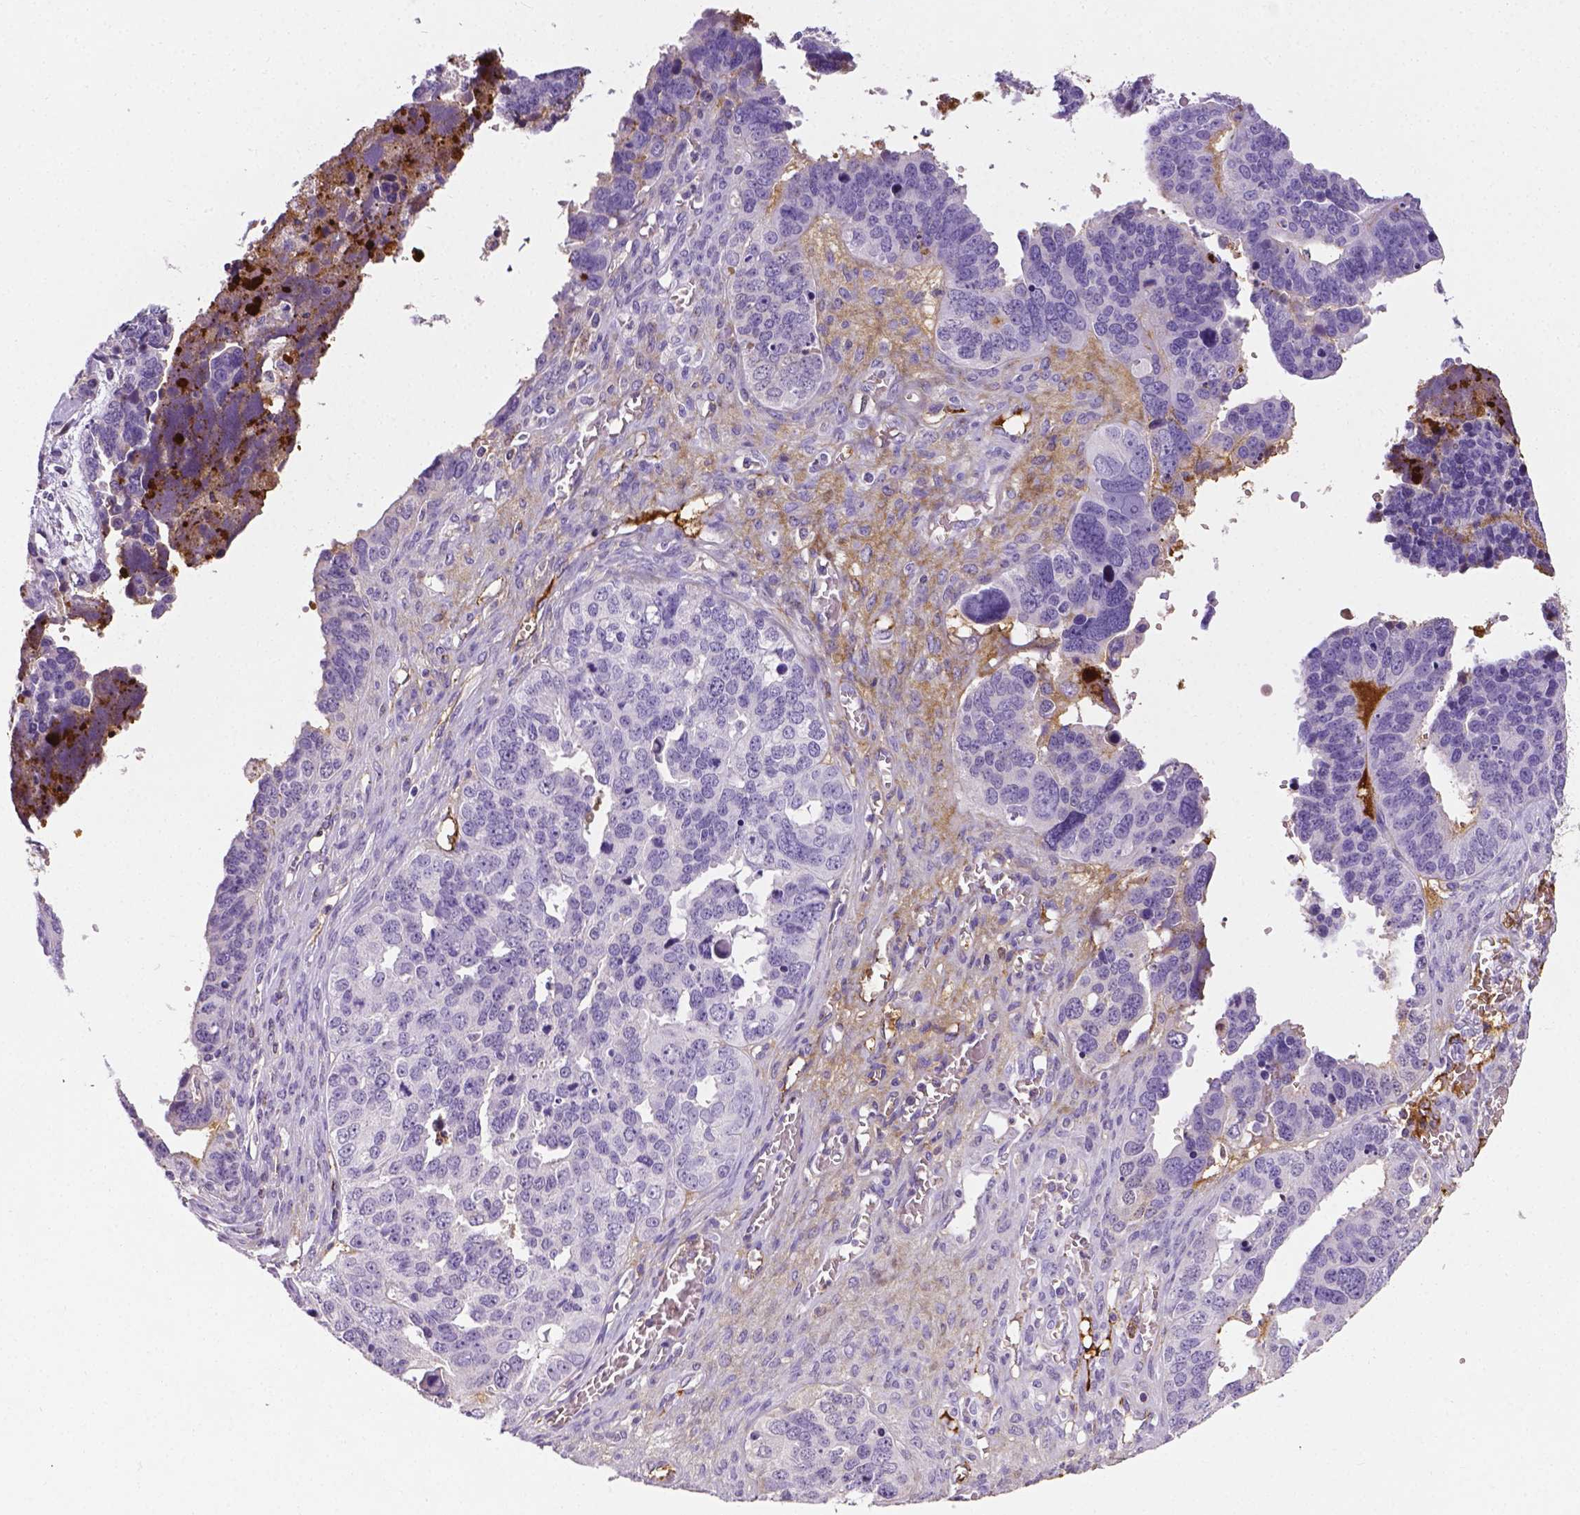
{"staining": {"intensity": "negative", "quantity": "none", "location": "none"}, "tissue": "ovarian cancer", "cell_type": "Tumor cells", "image_type": "cancer", "snomed": [{"axis": "morphology", "description": "Cystadenocarcinoma, serous, NOS"}, {"axis": "topography", "description": "Ovary"}], "caption": "DAB immunohistochemical staining of human ovarian cancer shows no significant staining in tumor cells. (Immunohistochemistry, brightfield microscopy, high magnification).", "gene": "APOE", "patient": {"sex": "female", "age": 76}}